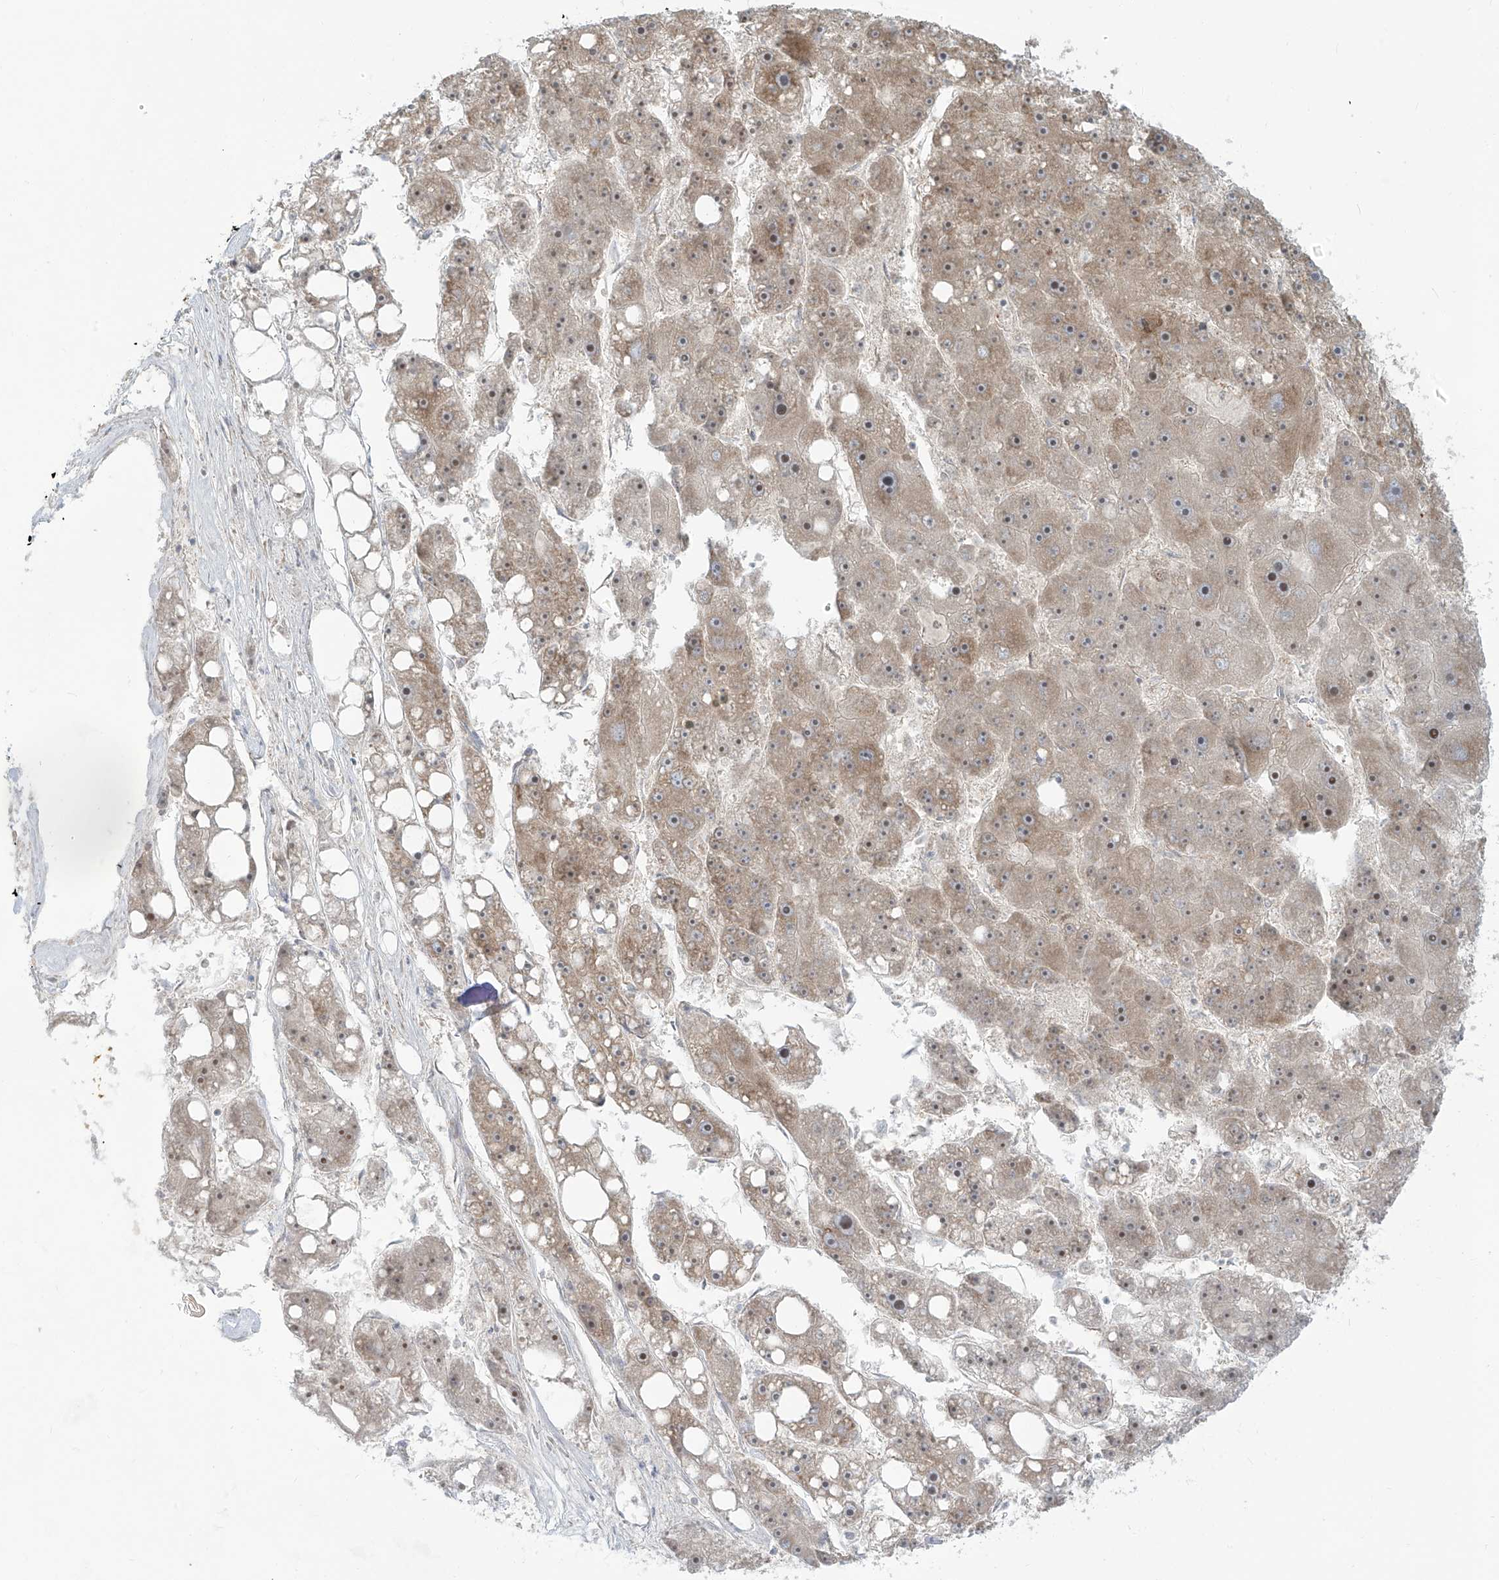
{"staining": {"intensity": "weak", "quantity": "25%-75%", "location": "cytoplasmic/membranous,nuclear"}, "tissue": "liver cancer", "cell_type": "Tumor cells", "image_type": "cancer", "snomed": [{"axis": "morphology", "description": "Carcinoma, Hepatocellular, NOS"}, {"axis": "topography", "description": "Liver"}], "caption": "Weak cytoplasmic/membranous and nuclear expression for a protein is present in approximately 25%-75% of tumor cells of liver cancer using immunohistochemistry.", "gene": "TRIM67", "patient": {"sex": "female", "age": 61}}